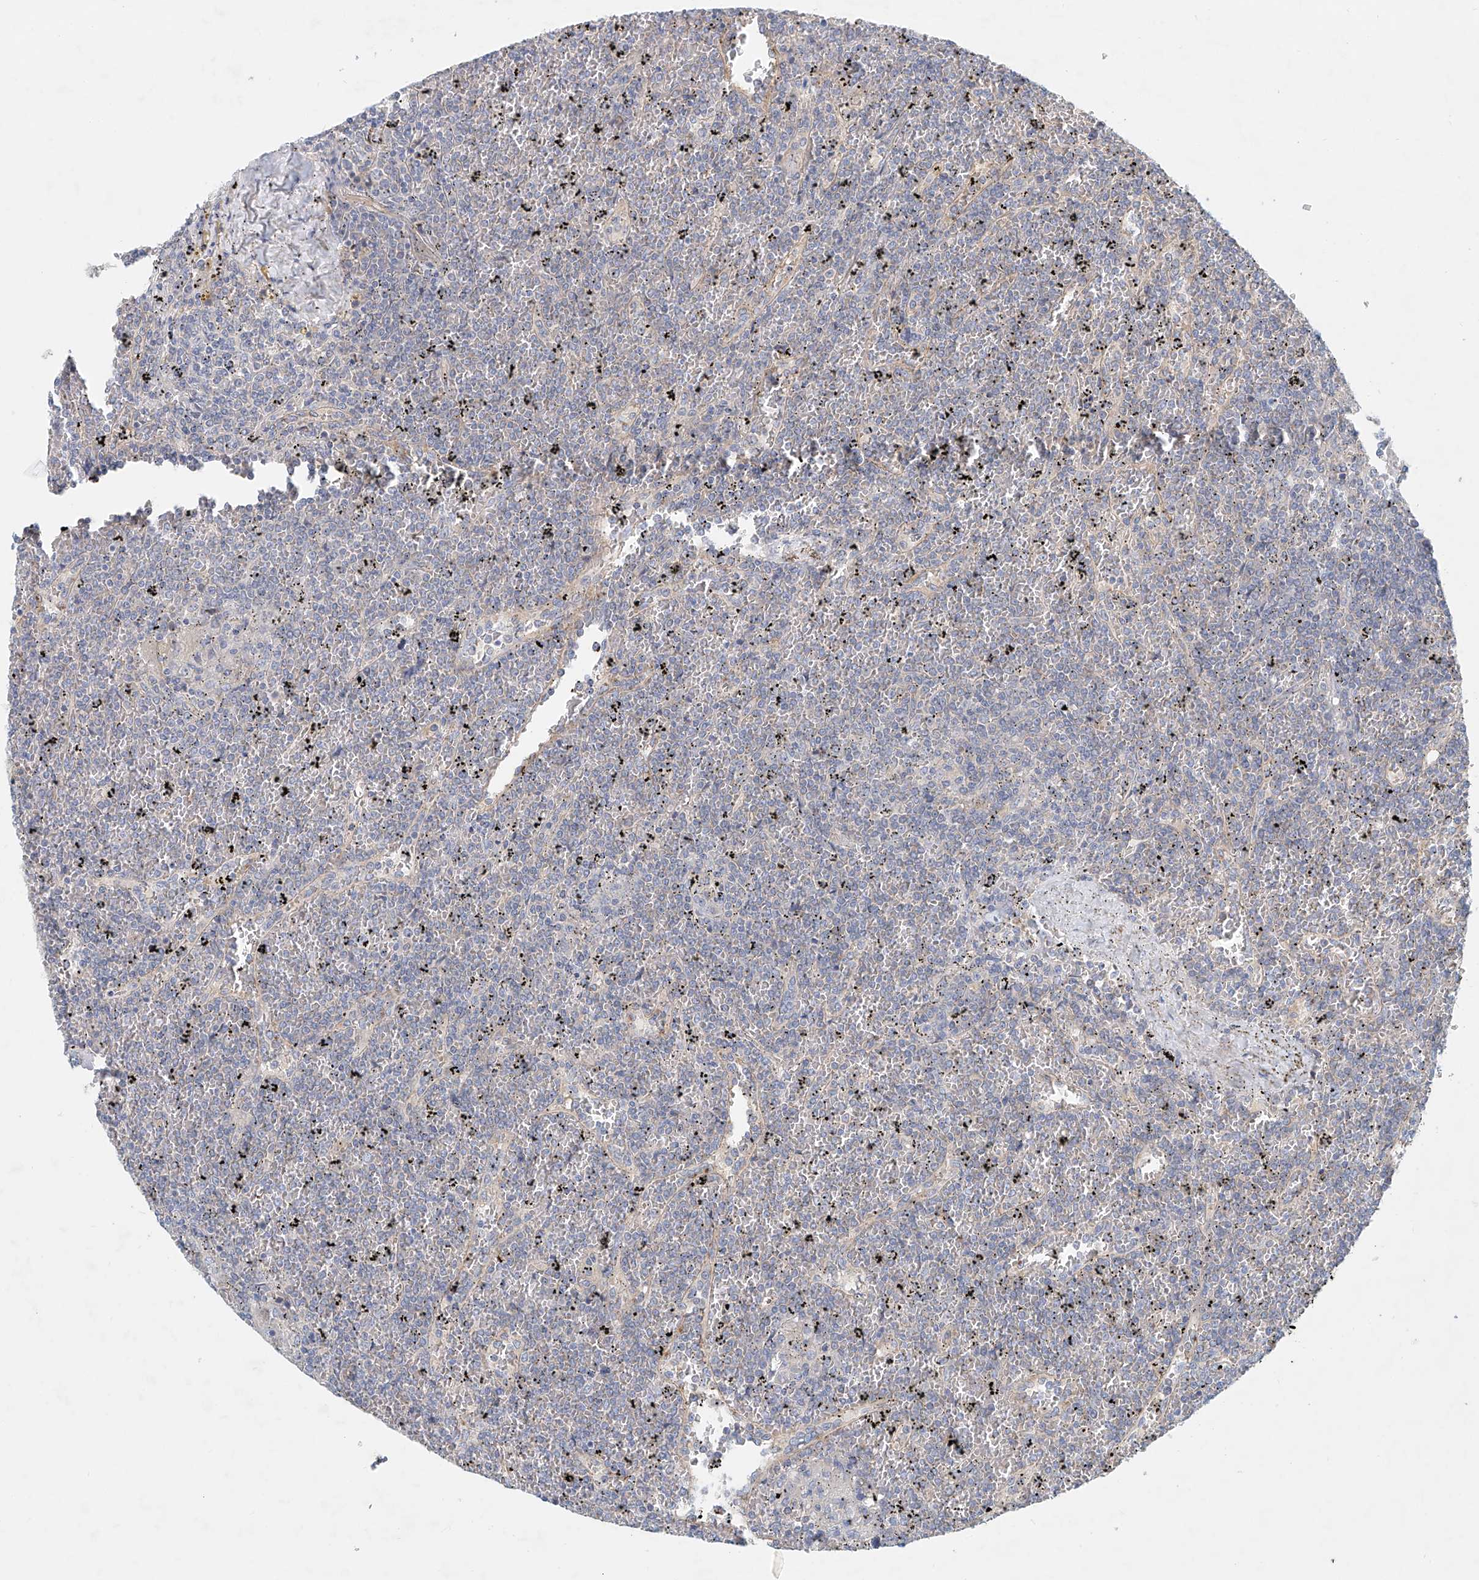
{"staining": {"intensity": "negative", "quantity": "none", "location": "none"}, "tissue": "lymphoma", "cell_type": "Tumor cells", "image_type": "cancer", "snomed": [{"axis": "morphology", "description": "Malignant lymphoma, non-Hodgkin's type, Low grade"}, {"axis": "topography", "description": "Spleen"}], "caption": "Immunohistochemistry (IHC) image of low-grade malignant lymphoma, non-Hodgkin's type stained for a protein (brown), which demonstrates no positivity in tumor cells.", "gene": "FRYL", "patient": {"sex": "female", "age": 19}}